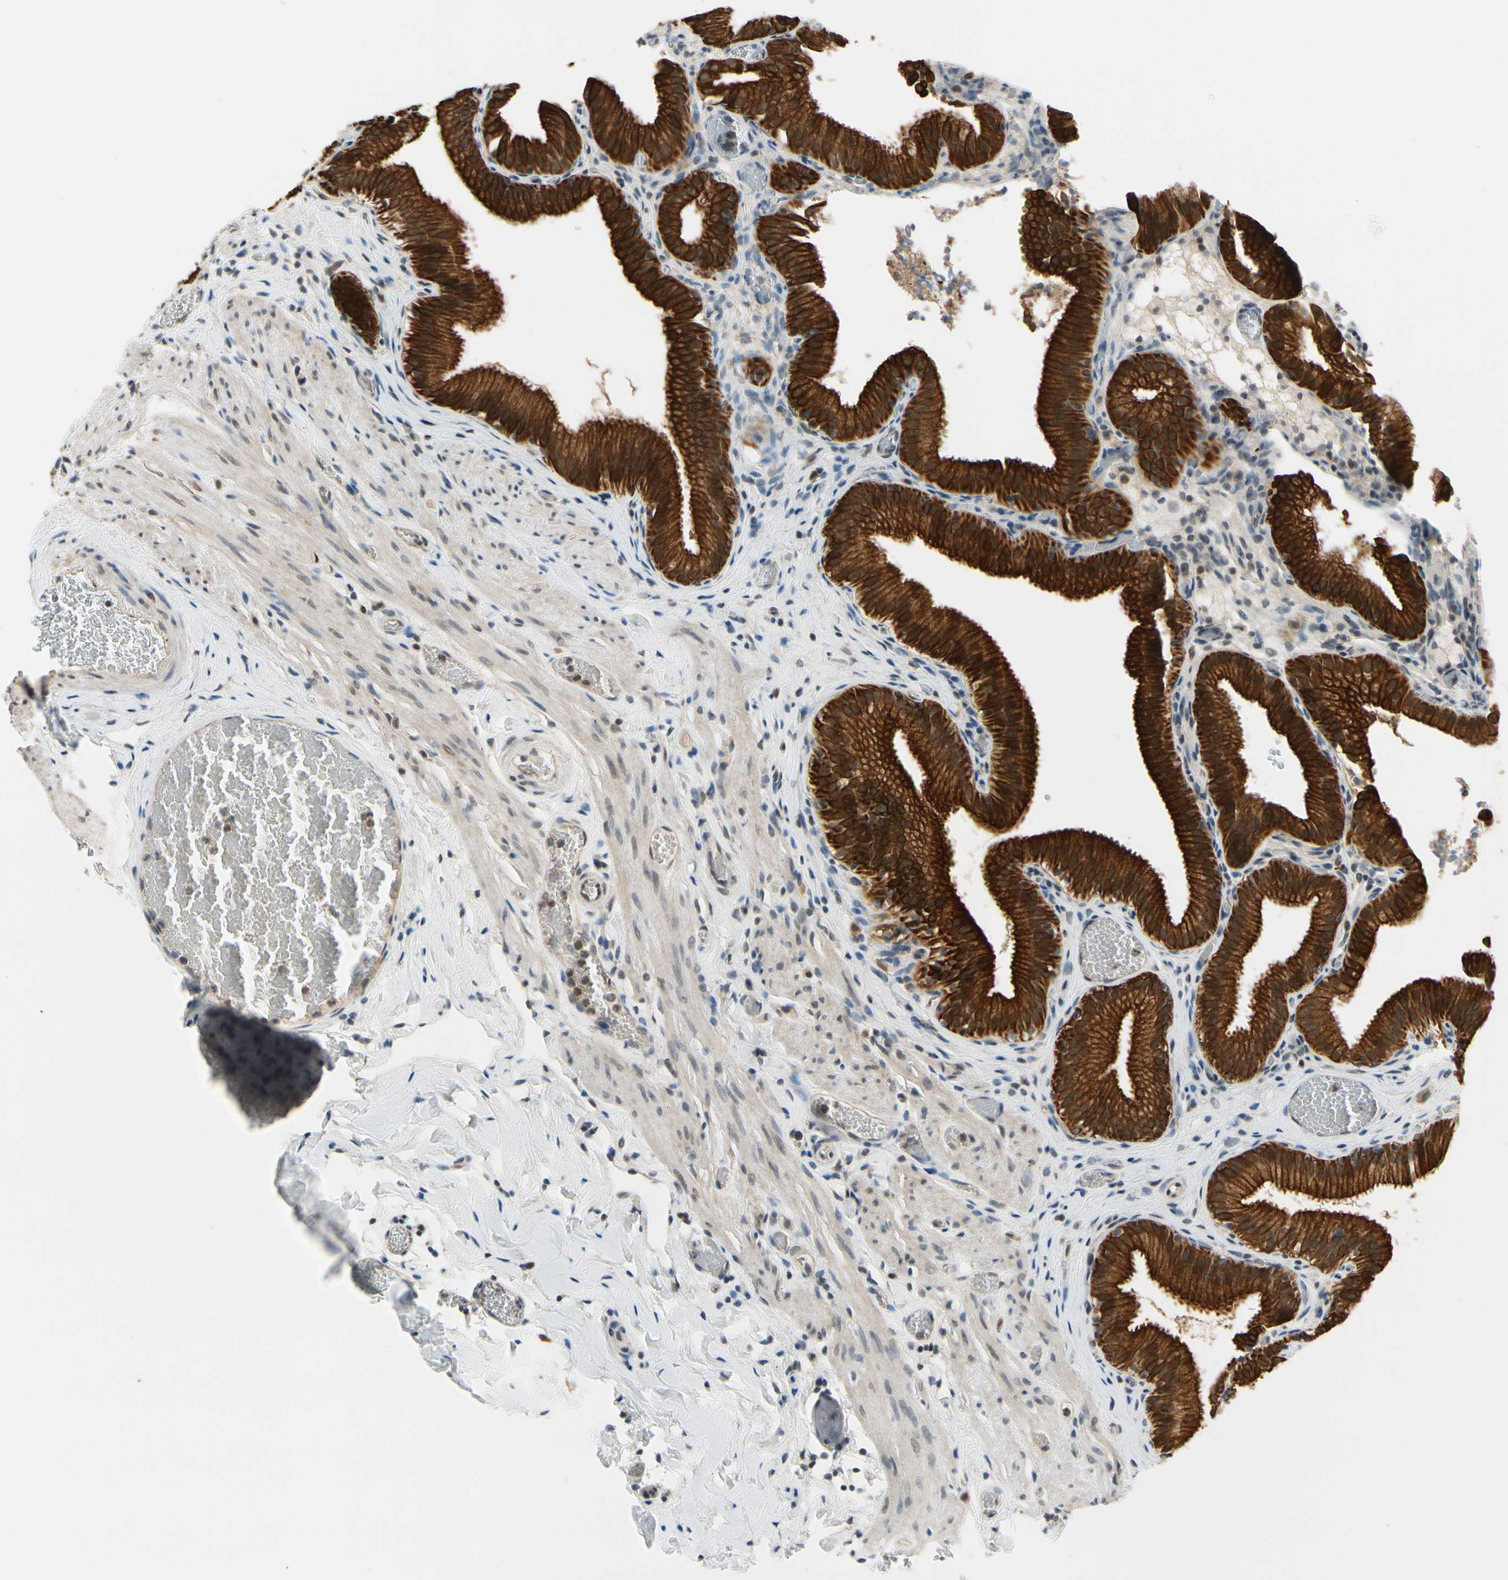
{"staining": {"intensity": "strong", "quantity": ">75%", "location": "cytoplasmic/membranous"}, "tissue": "gallbladder", "cell_type": "Glandular cells", "image_type": "normal", "snomed": [{"axis": "morphology", "description": "Normal tissue, NOS"}, {"axis": "topography", "description": "Gallbladder"}], "caption": "An IHC histopathology image of benign tissue is shown. Protein staining in brown labels strong cytoplasmic/membranous positivity in gallbladder within glandular cells.", "gene": "TAF12", "patient": {"sex": "male", "age": 54}}